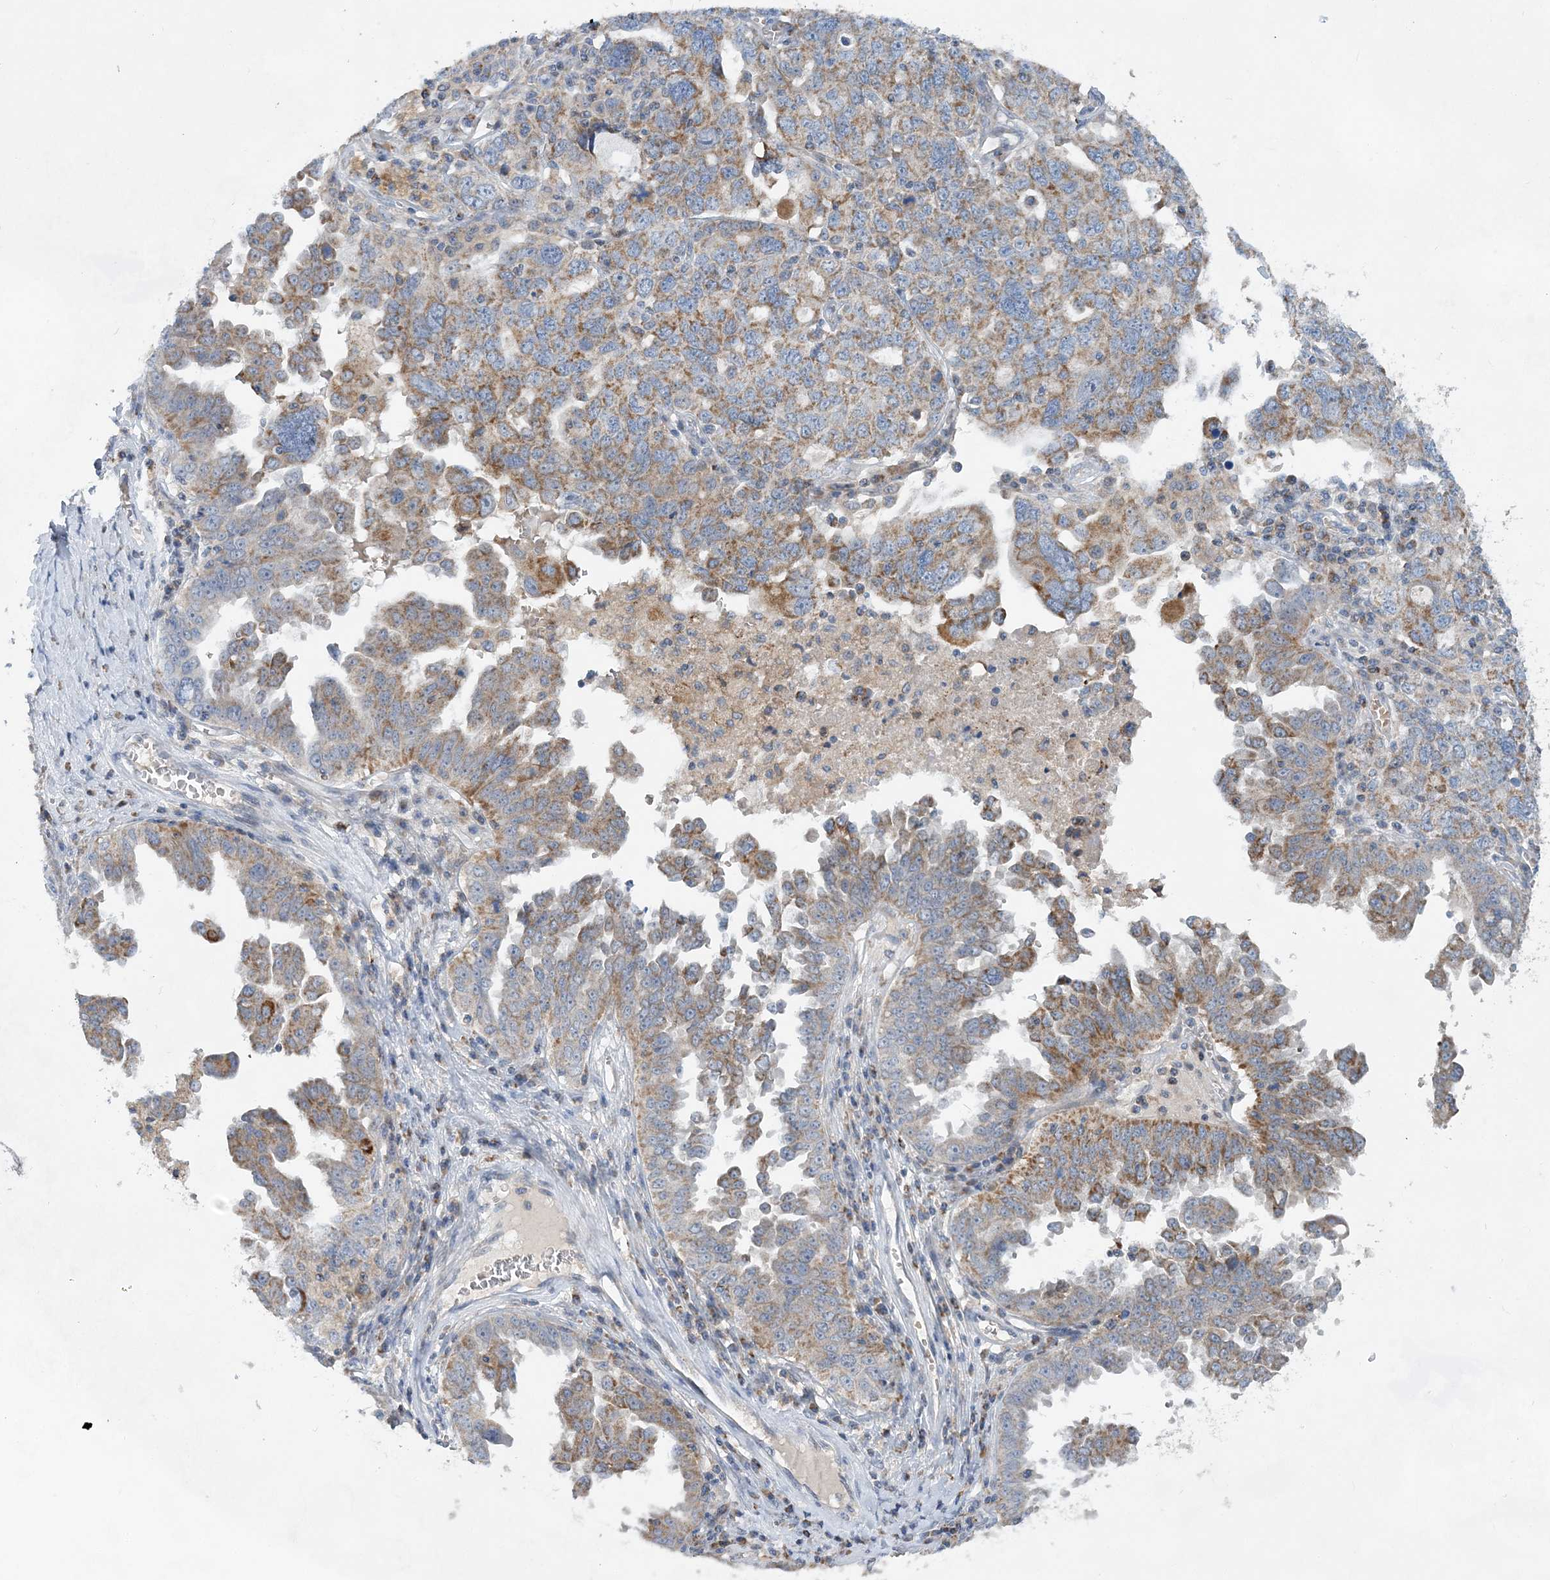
{"staining": {"intensity": "moderate", "quantity": ">75%", "location": "cytoplasmic/membranous"}, "tissue": "ovarian cancer", "cell_type": "Tumor cells", "image_type": "cancer", "snomed": [{"axis": "morphology", "description": "Carcinoma, endometroid"}, {"axis": "topography", "description": "Ovary"}], "caption": "Moderate cytoplasmic/membranous protein expression is appreciated in about >75% of tumor cells in ovarian cancer (endometroid carcinoma). (Stains: DAB (3,3'-diaminobenzidine) in brown, nuclei in blue, Microscopy: brightfield microscopy at high magnification).", "gene": "TRAPPC13", "patient": {"sex": "female", "age": 62}}